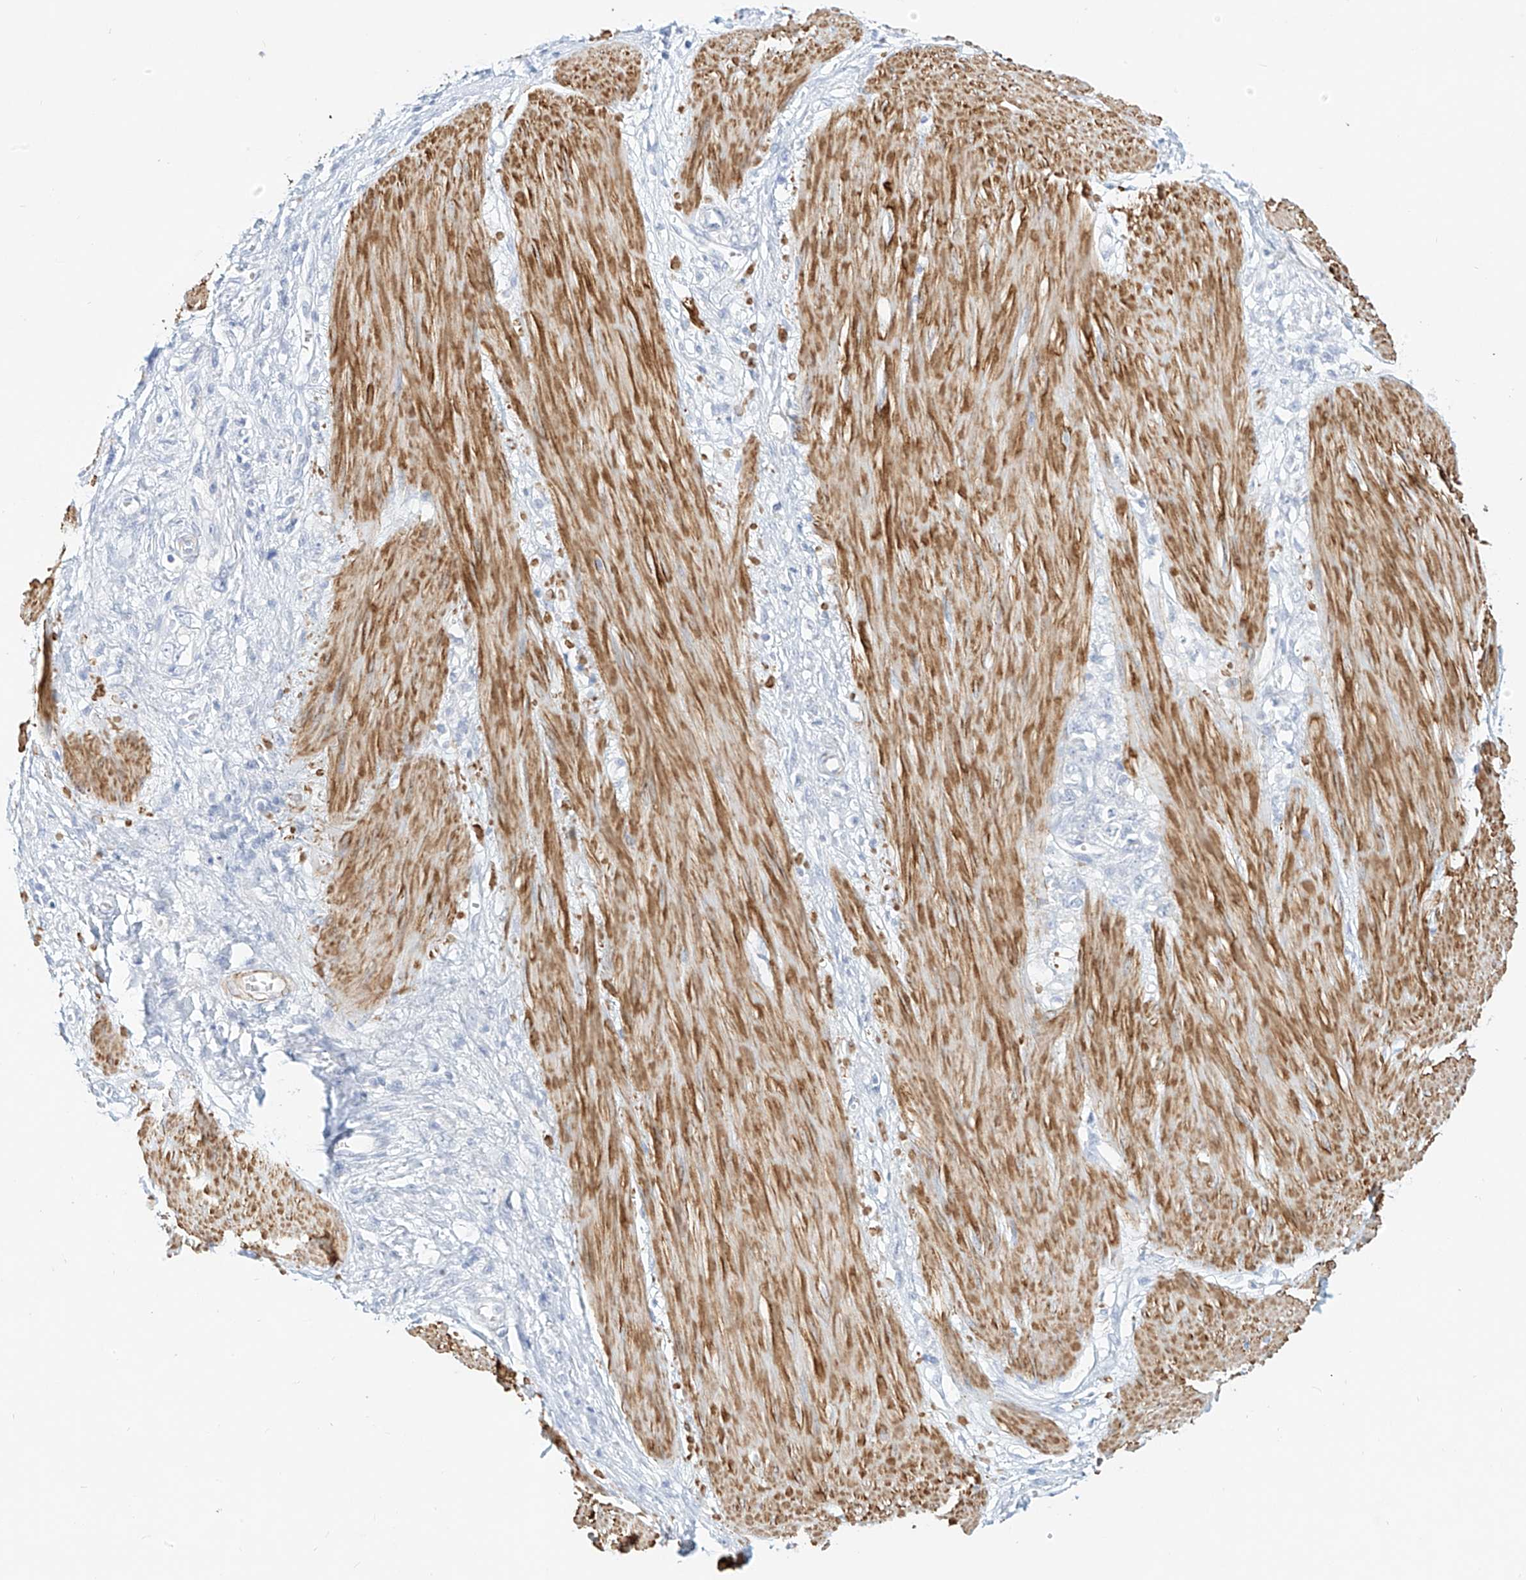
{"staining": {"intensity": "negative", "quantity": "none", "location": "none"}, "tissue": "stomach cancer", "cell_type": "Tumor cells", "image_type": "cancer", "snomed": [{"axis": "morphology", "description": "Adenocarcinoma, NOS"}, {"axis": "topography", "description": "Stomach"}], "caption": "There is no significant staining in tumor cells of stomach cancer (adenocarcinoma).", "gene": "ST3GAL5", "patient": {"sex": "female", "age": 76}}